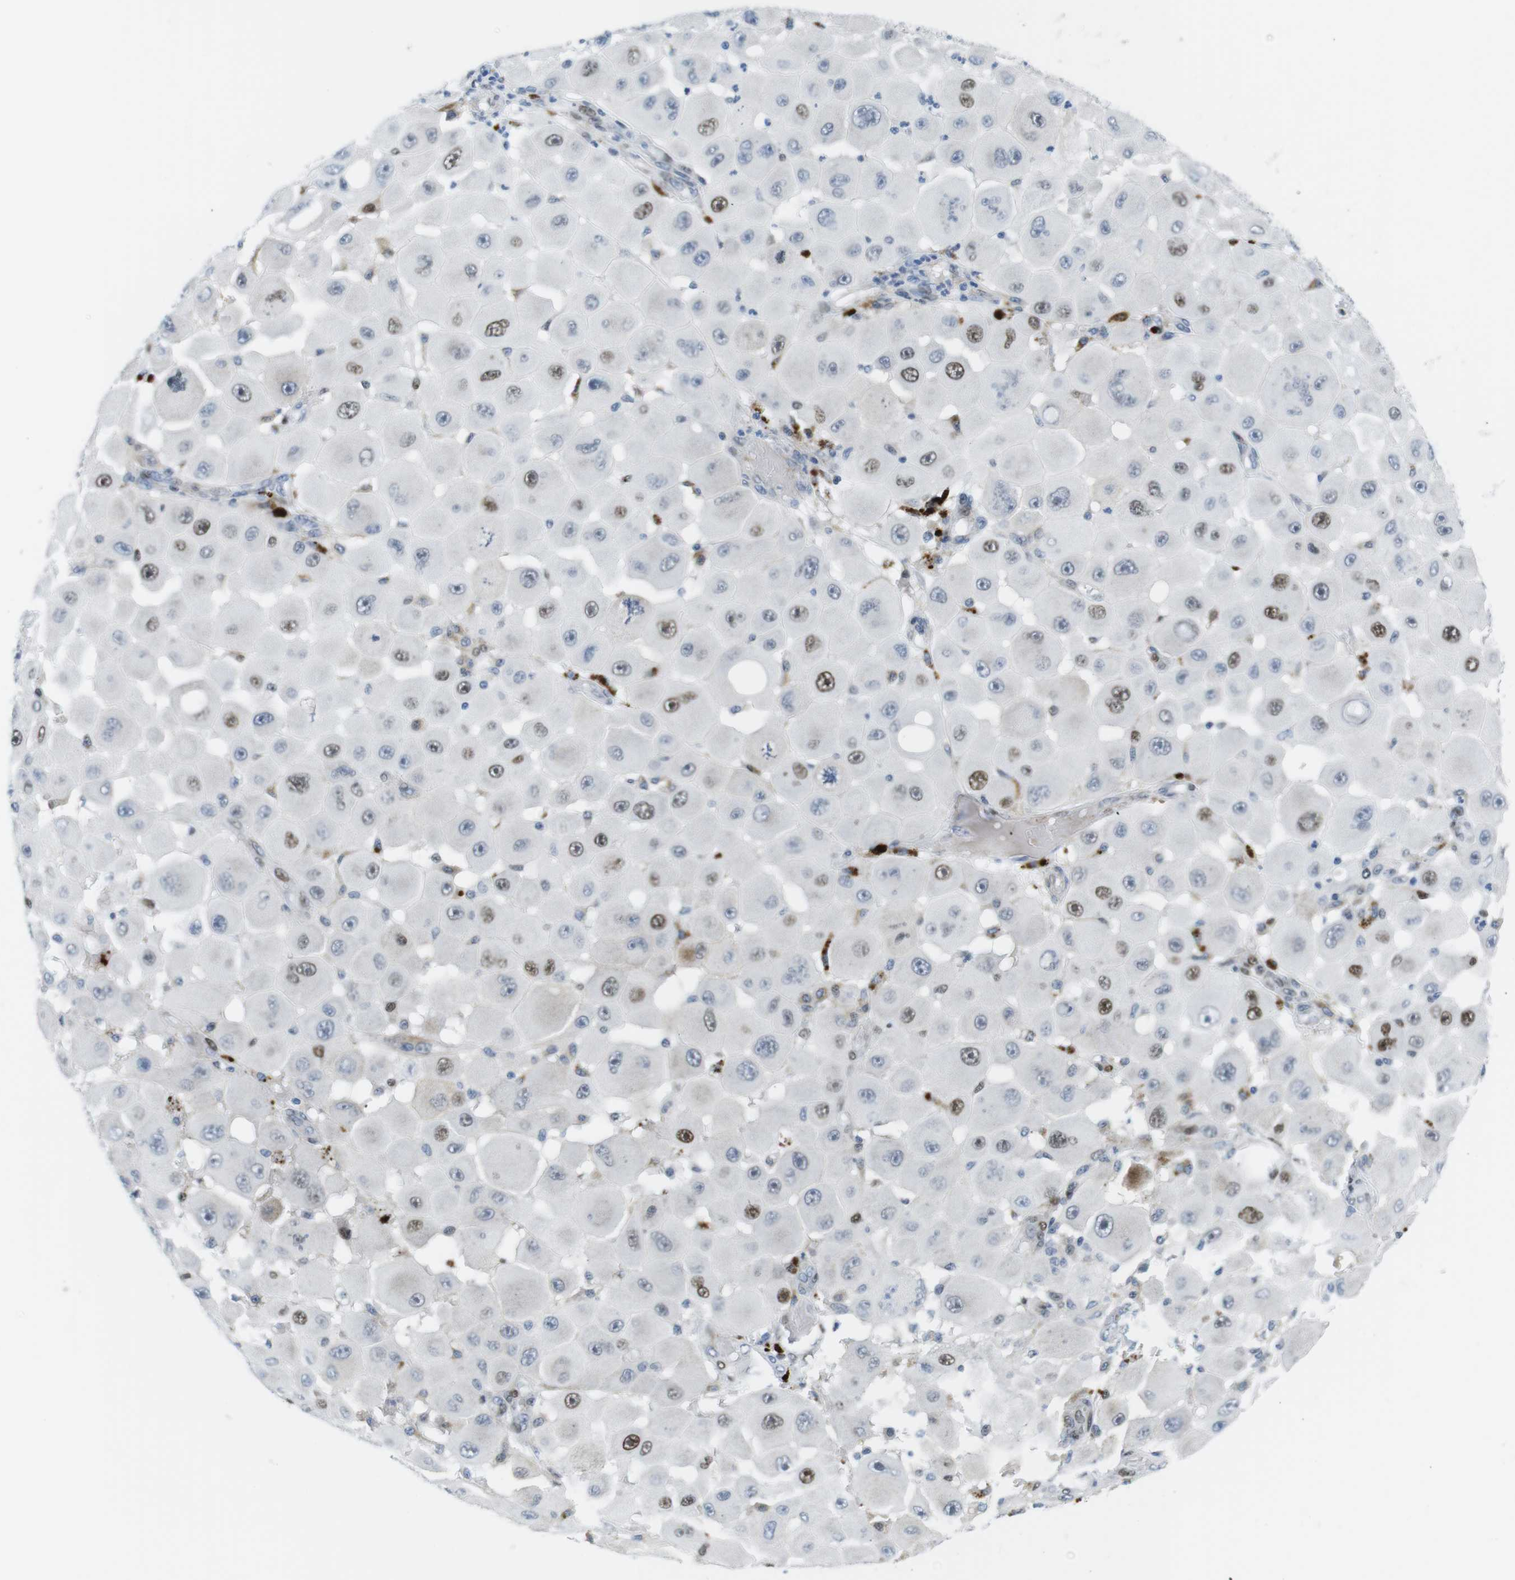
{"staining": {"intensity": "moderate", "quantity": "25%-75%", "location": "nuclear"}, "tissue": "melanoma", "cell_type": "Tumor cells", "image_type": "cancer", "snomed": [{"axis": "morphology", "description": "Malignant melanoma, NOS"}, {"axis": "topography", "description": "Skin"}], "caption": "DAB immunohistochemical staining of malignant melanoma displays moderate nuclear protein expression in approximately 25%-75% of tumor cells.", "gene": "CHAF1A", "patient": {"sex": "female", "age": 81}}